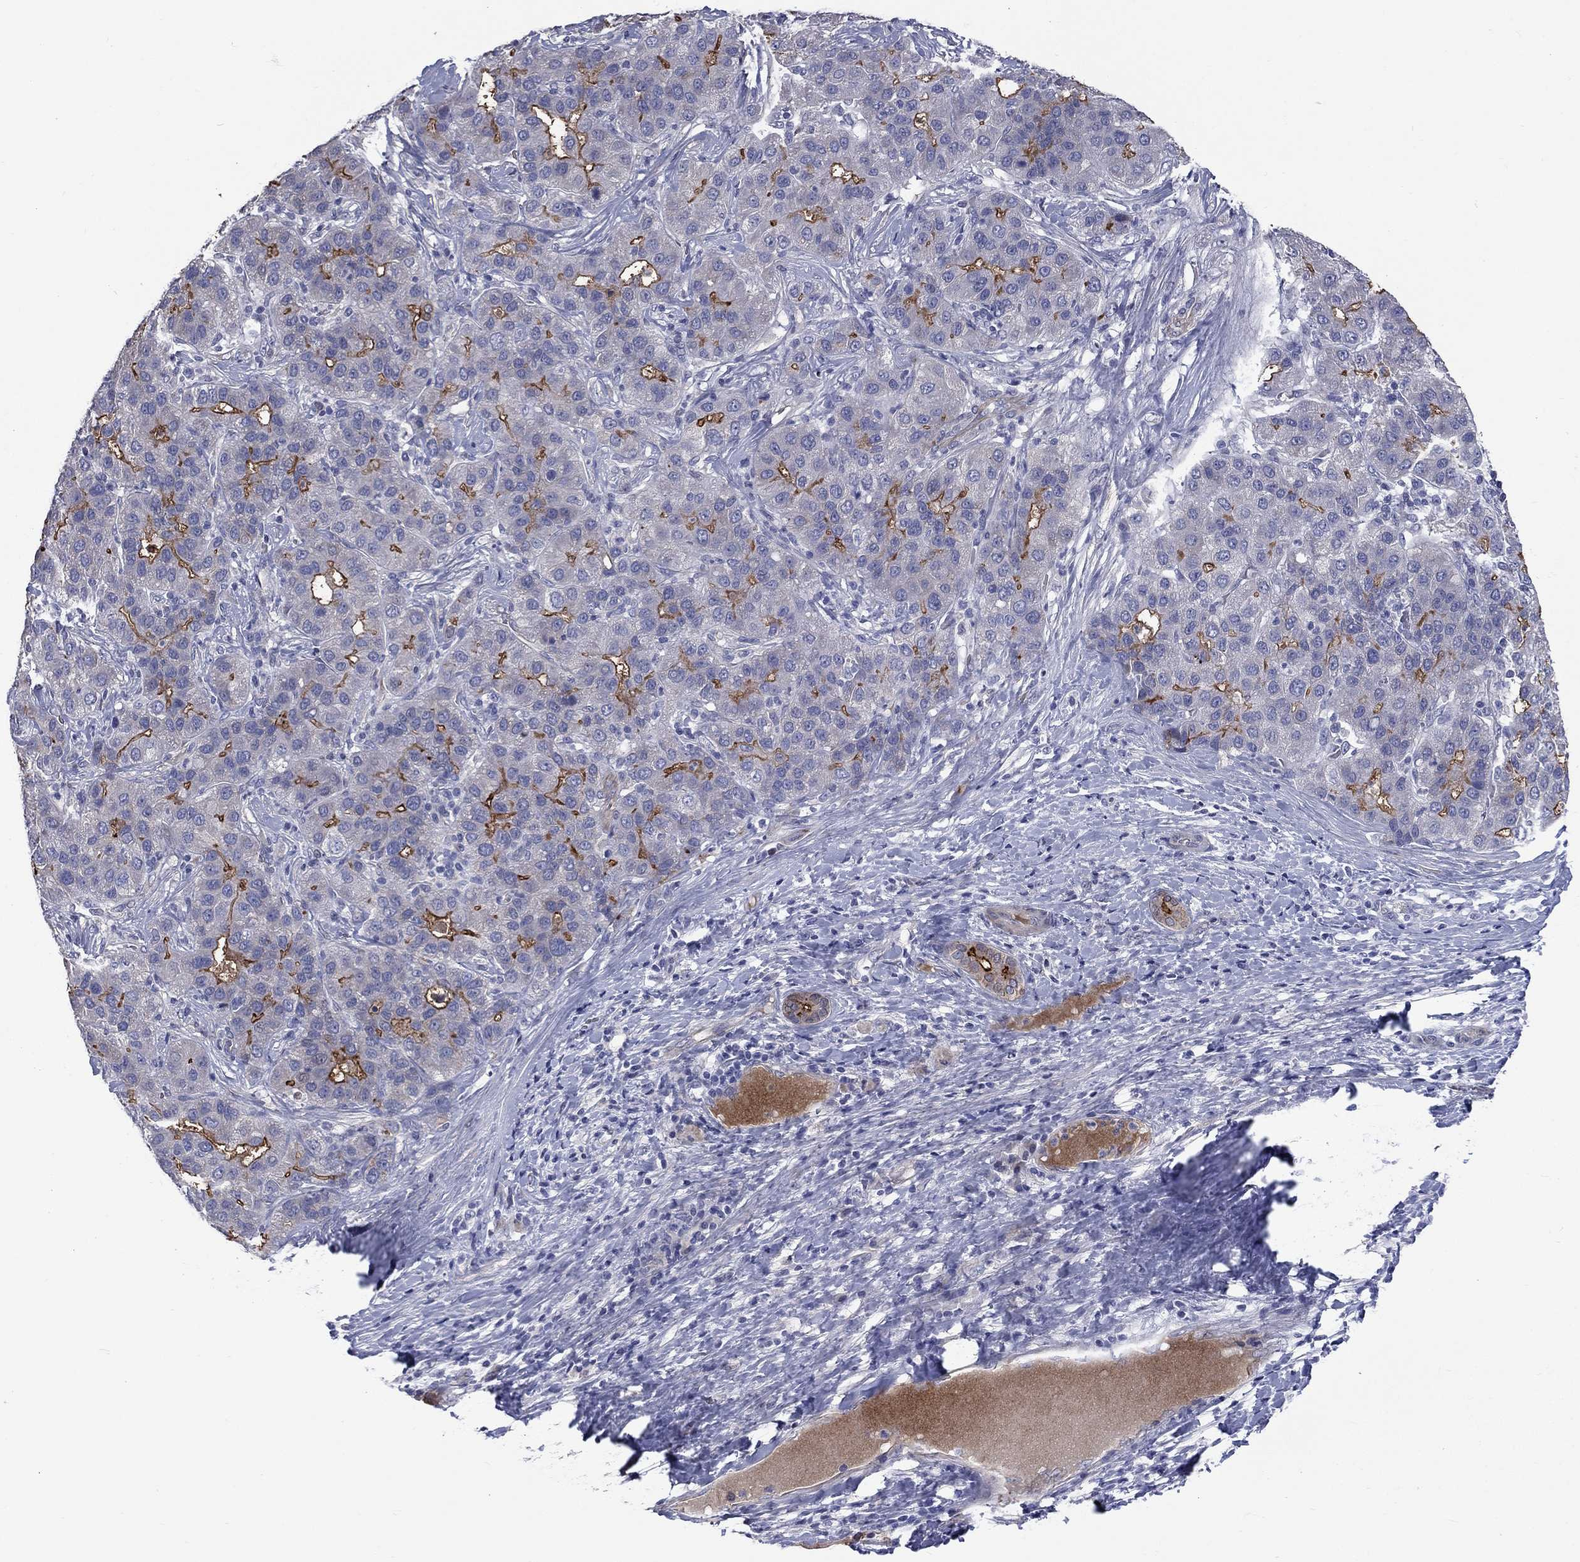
{"staining": {"intensity": "strong", "quantity": "25%-75%", "location": "cytoplasmic/membranous"}, "tissue": "liver cancer", "cell_type": "Tumor cells", "image_type": "cancer", "snomed": [{"axis": "morphology", "description": "Carcinoma, Hepatocellular, NOS"}, {"axis": "topography", "description": "Liver"}], "caption": "A high amount of strong cytoplasmic/membranous staining is appreciated in about 25%-75% of tumor cells in liver hepatocellular carcinoma tissue.", "gene": "SLC1A1", "patient": {"sex": "male", "age": 65}}